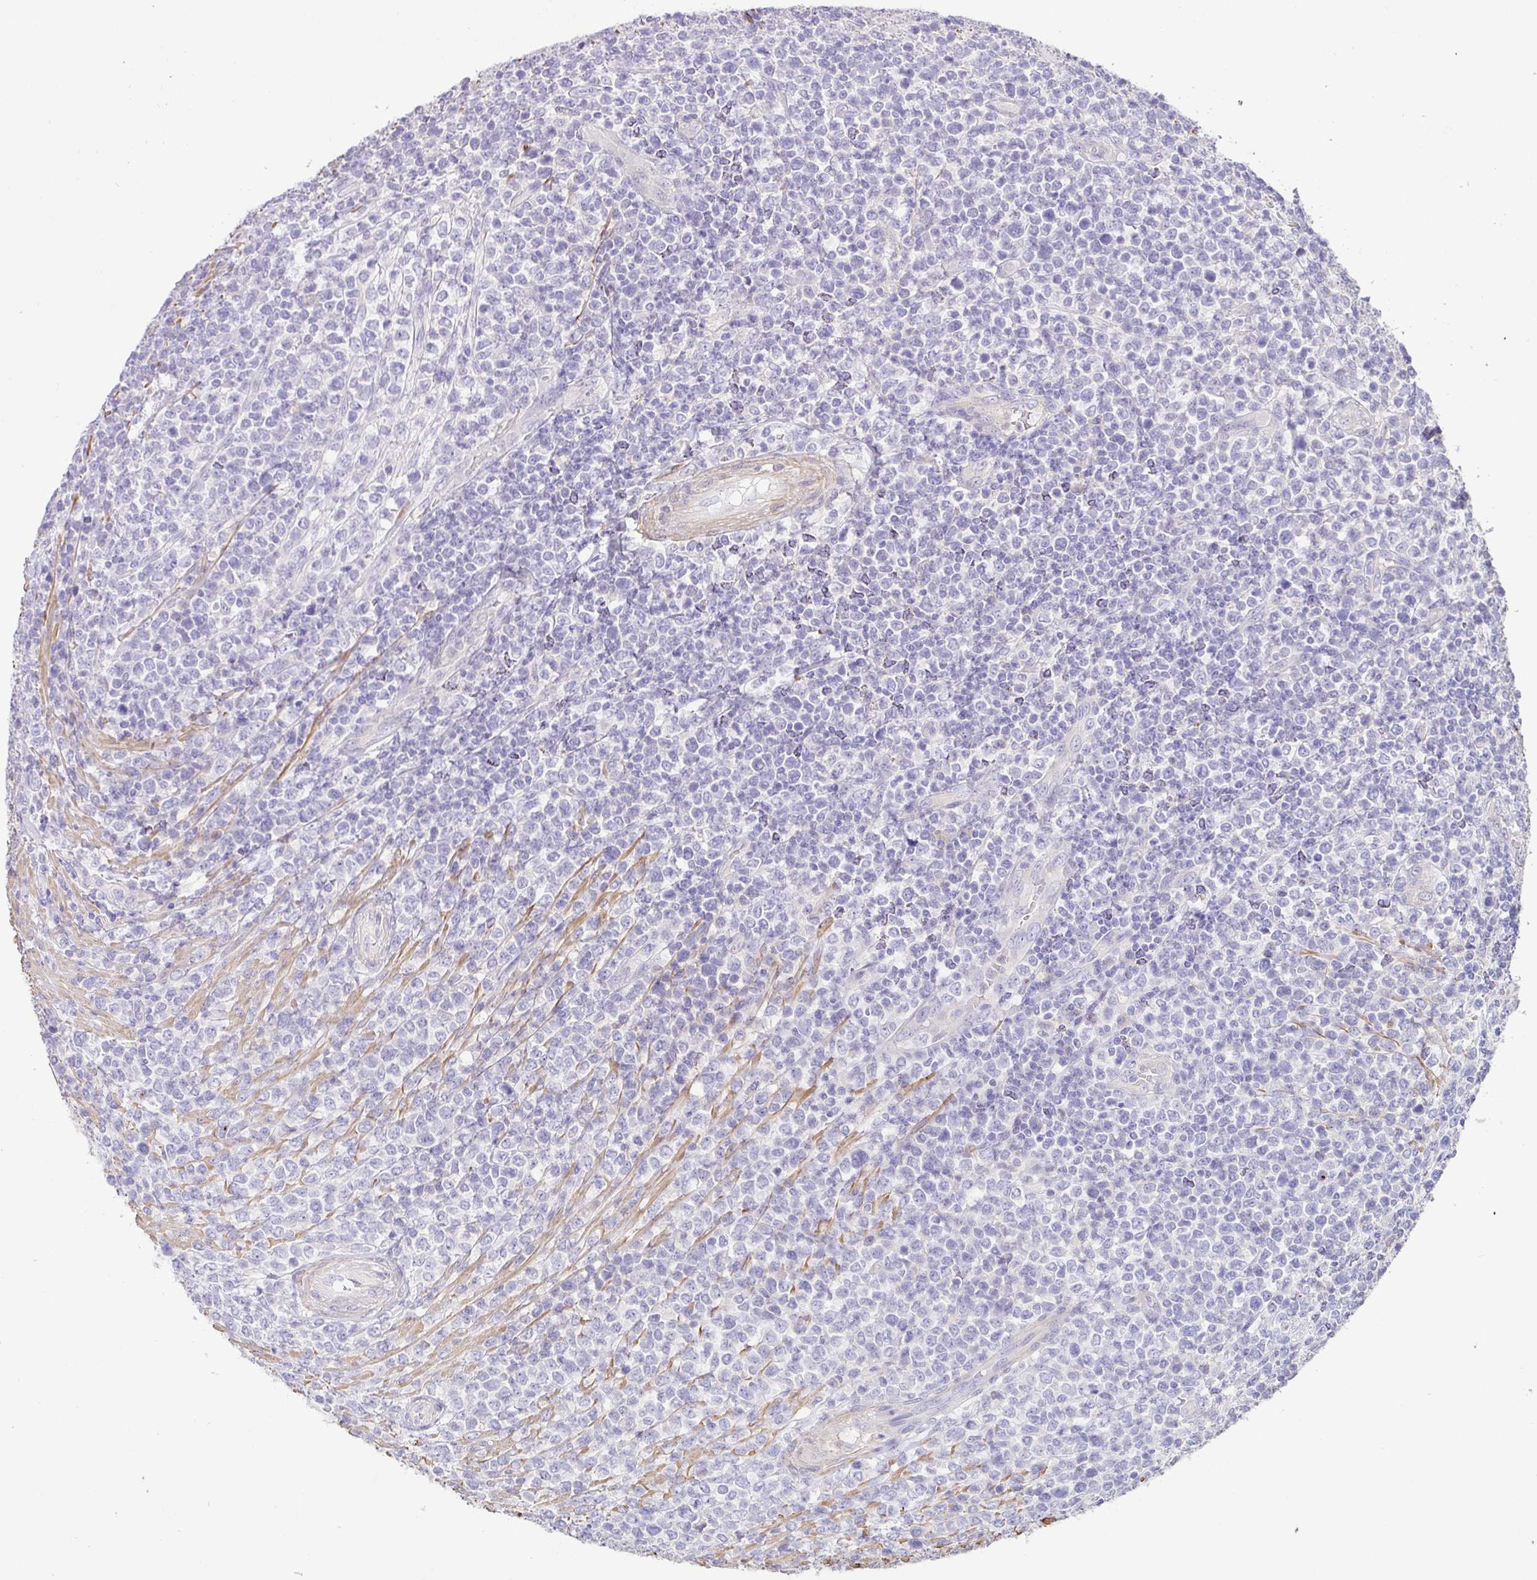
{"staining": {"intensity": "negative", "quantity": "none", "location": "none"}, "tissue": "lymphoma", "cell_type": "Tumor cells", "image_type": "cancer", "snomed": [{"axis": "morphology", "description": "Malignant lymphoma, non-Hodgkin's type, High grade"}, {"axis": "topography", "description": "Soft tissue"}], "caption": "The histopathology image shows no staining of tumor cells in lymphoma.", "gene": "PYGM", "patient": {"sex": "female", "age": 56}}